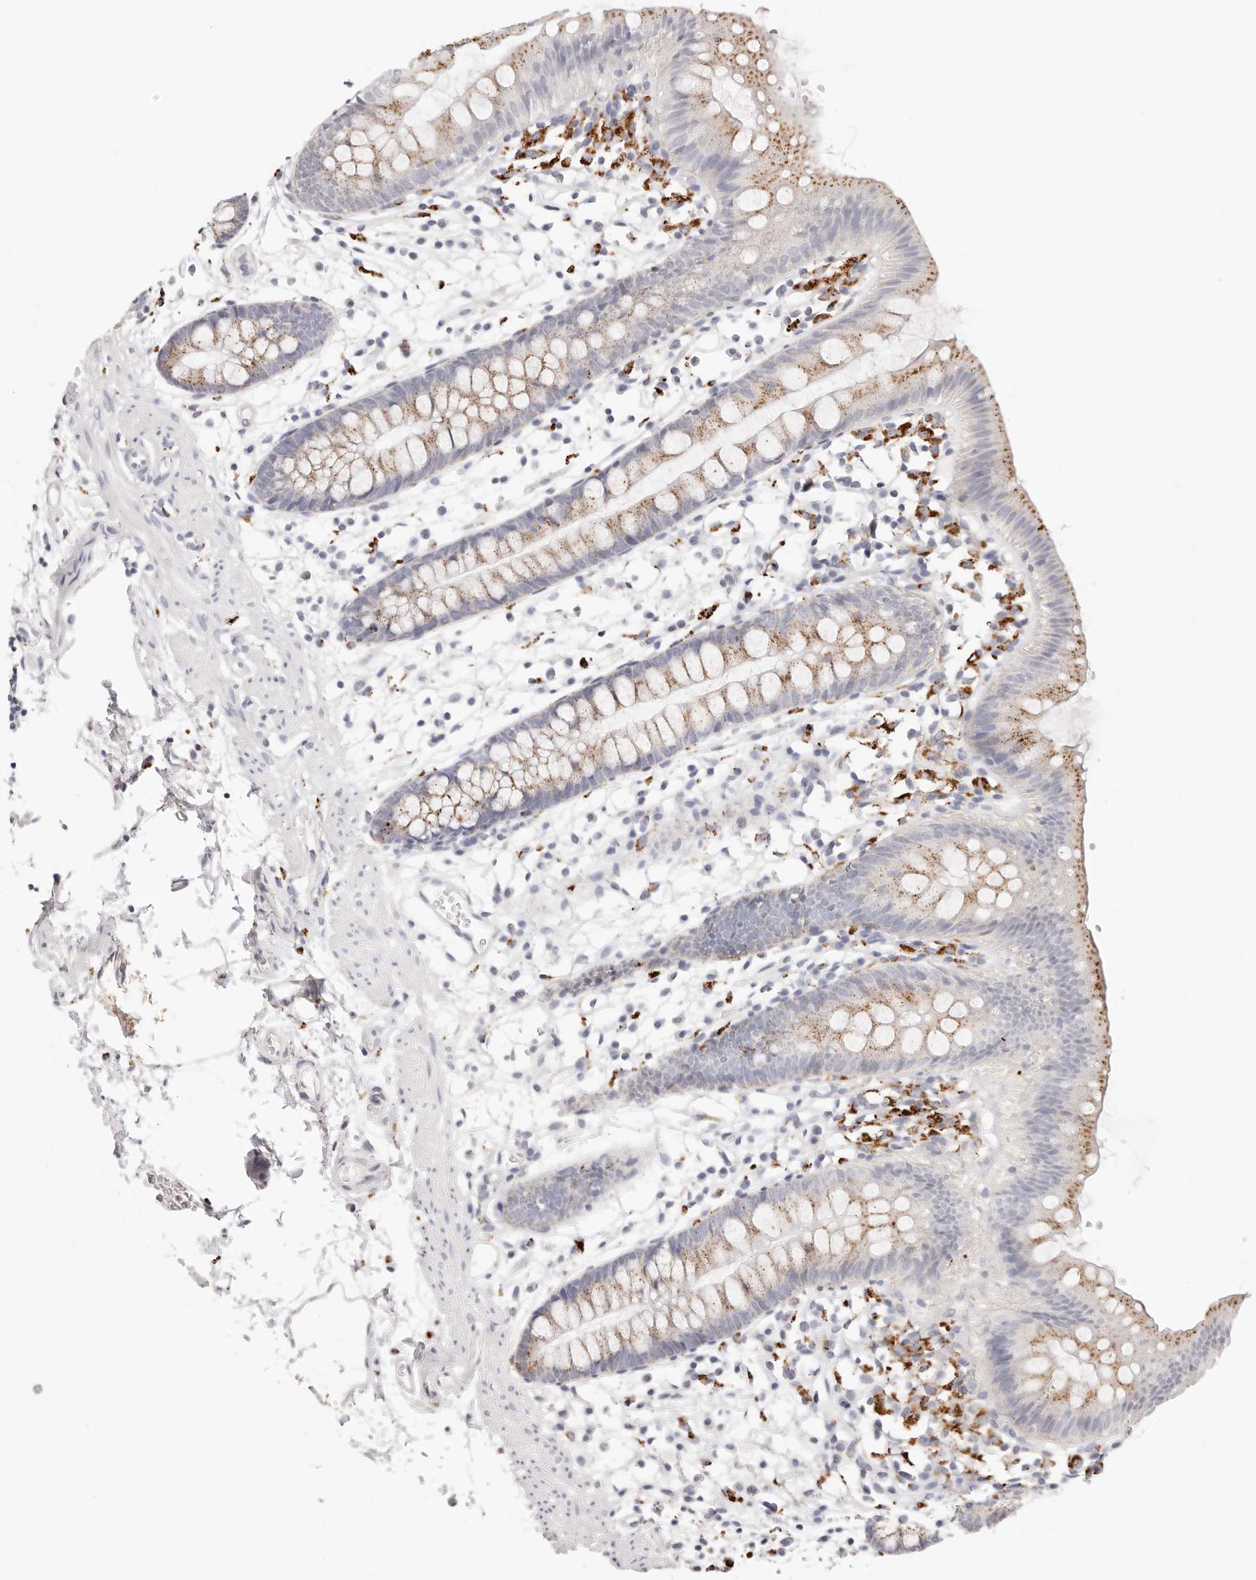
{"staining": {"intensity": "negative", "quantity": "none", "location": "none"}, "tissue": "colon", "cell_type": "Endothelial cells", "image_type": "normal", "snomed": [{"axis": "morphology", "description": "Normal tissue, NOS"}, {"axis": "topography", "description": "Colon"}], "caption": "DAB immunohistochemical staining of normal human colon demonstrates no significant positivity in endothelial cells. (DAB IHC with hematoxylin counter stain).", "gene": "STKLD1", "patient": {"sex": "male", "age": 56}}